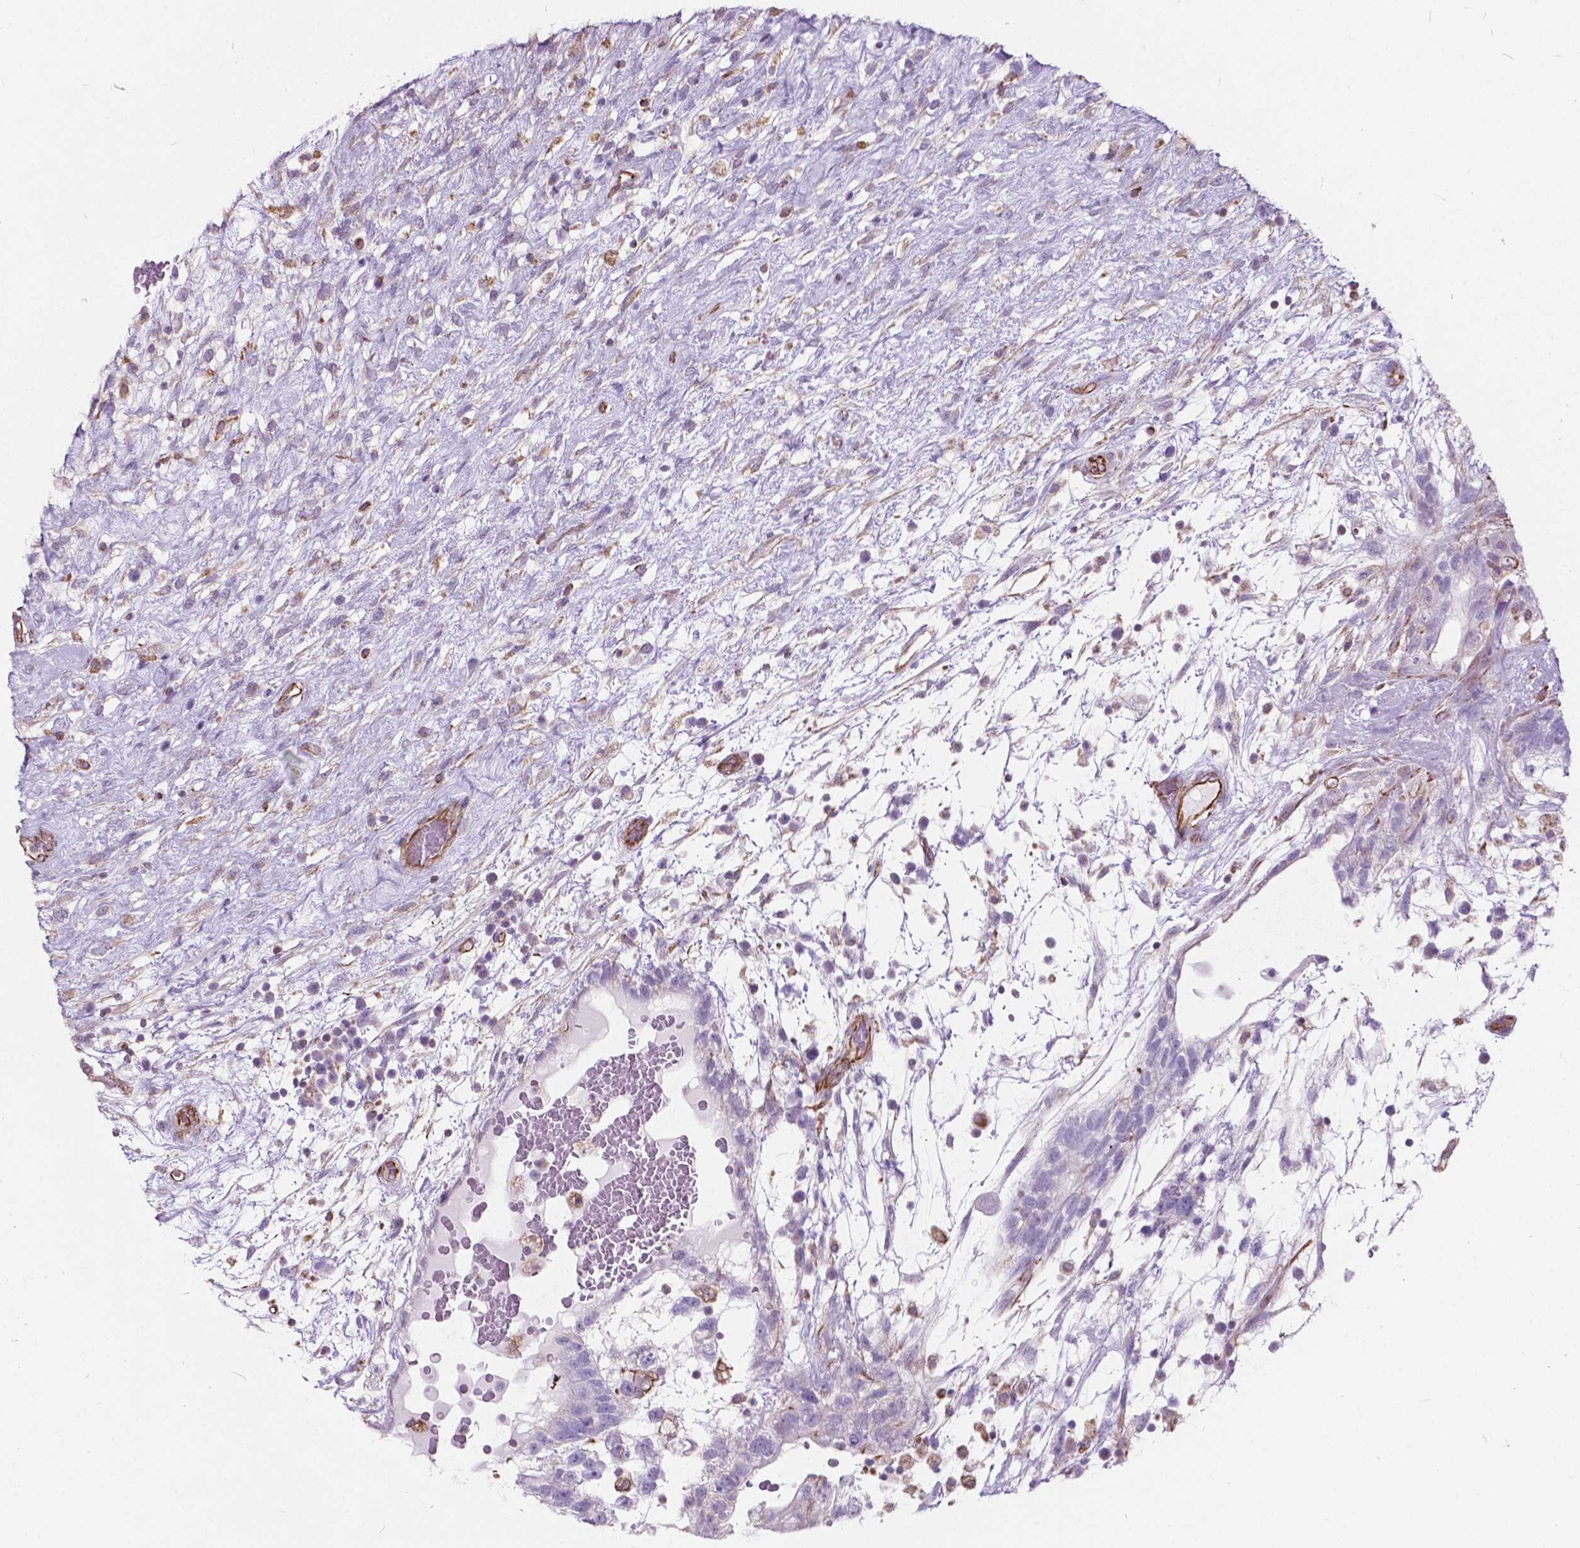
{"staining": {"intensity": "negative", "quantity": "none", "location": "none"}, "tissue": "testis cancer", "cell_type": "Tumor cells", "image_type": "cancer", "snomed": [{"axis": "morphology", "description": "Normal tissue, NOS"}, {"axis": "morphology", "description": "Carcinoma, Embryonal, NOS"}, {"axis": "topography", "description": "Testis"}], "caption": "There is no significant positivity in tumor cells of testis cancer.", "gene": "AMOT", "patient": {"sex": "male", "age": 32}}